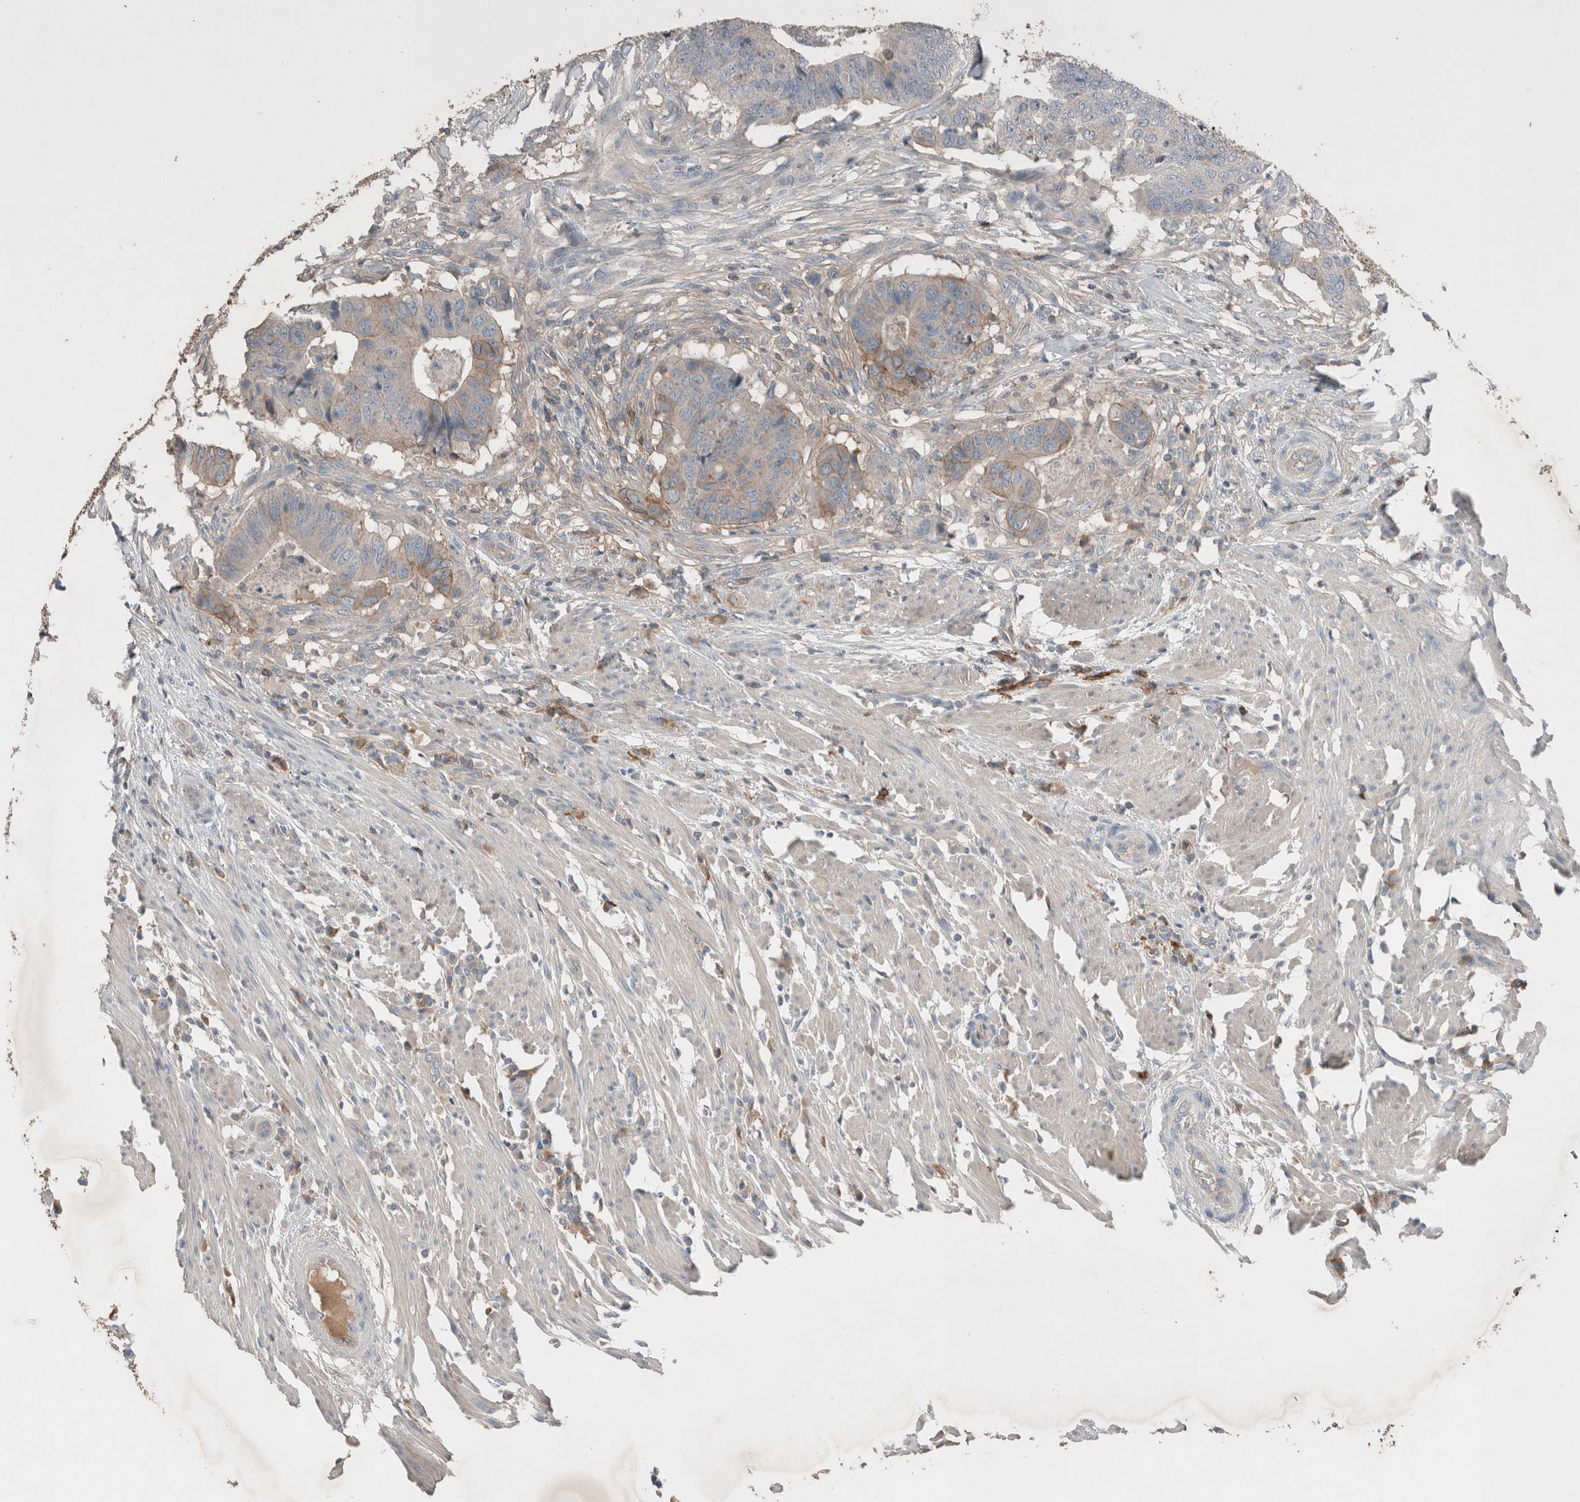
{"staining": {"intensity": "moderate", "quantity": "<25%", "location": "cytoplasmic/membranous"}, "tissue": "colorectal cancer", "cell_type": "Tumor cells", "image_type": "cancer", "snomed": [{"axis": "morphology", "description": "Adenocarcinoma, NOS"}, {"axis": "topography", "description": "Colon"}], "caption": "Immunohistochemistry (IHC) micrograph of human colorectal cancer (adenocarcinoma) stained for a protein (brown), which exhibits low levels of moderate cytoplasmic/membranous expression in about <25% of tumor cells.", "gene": "UGCG", "patient": {"sex": "male", "age": 56}}